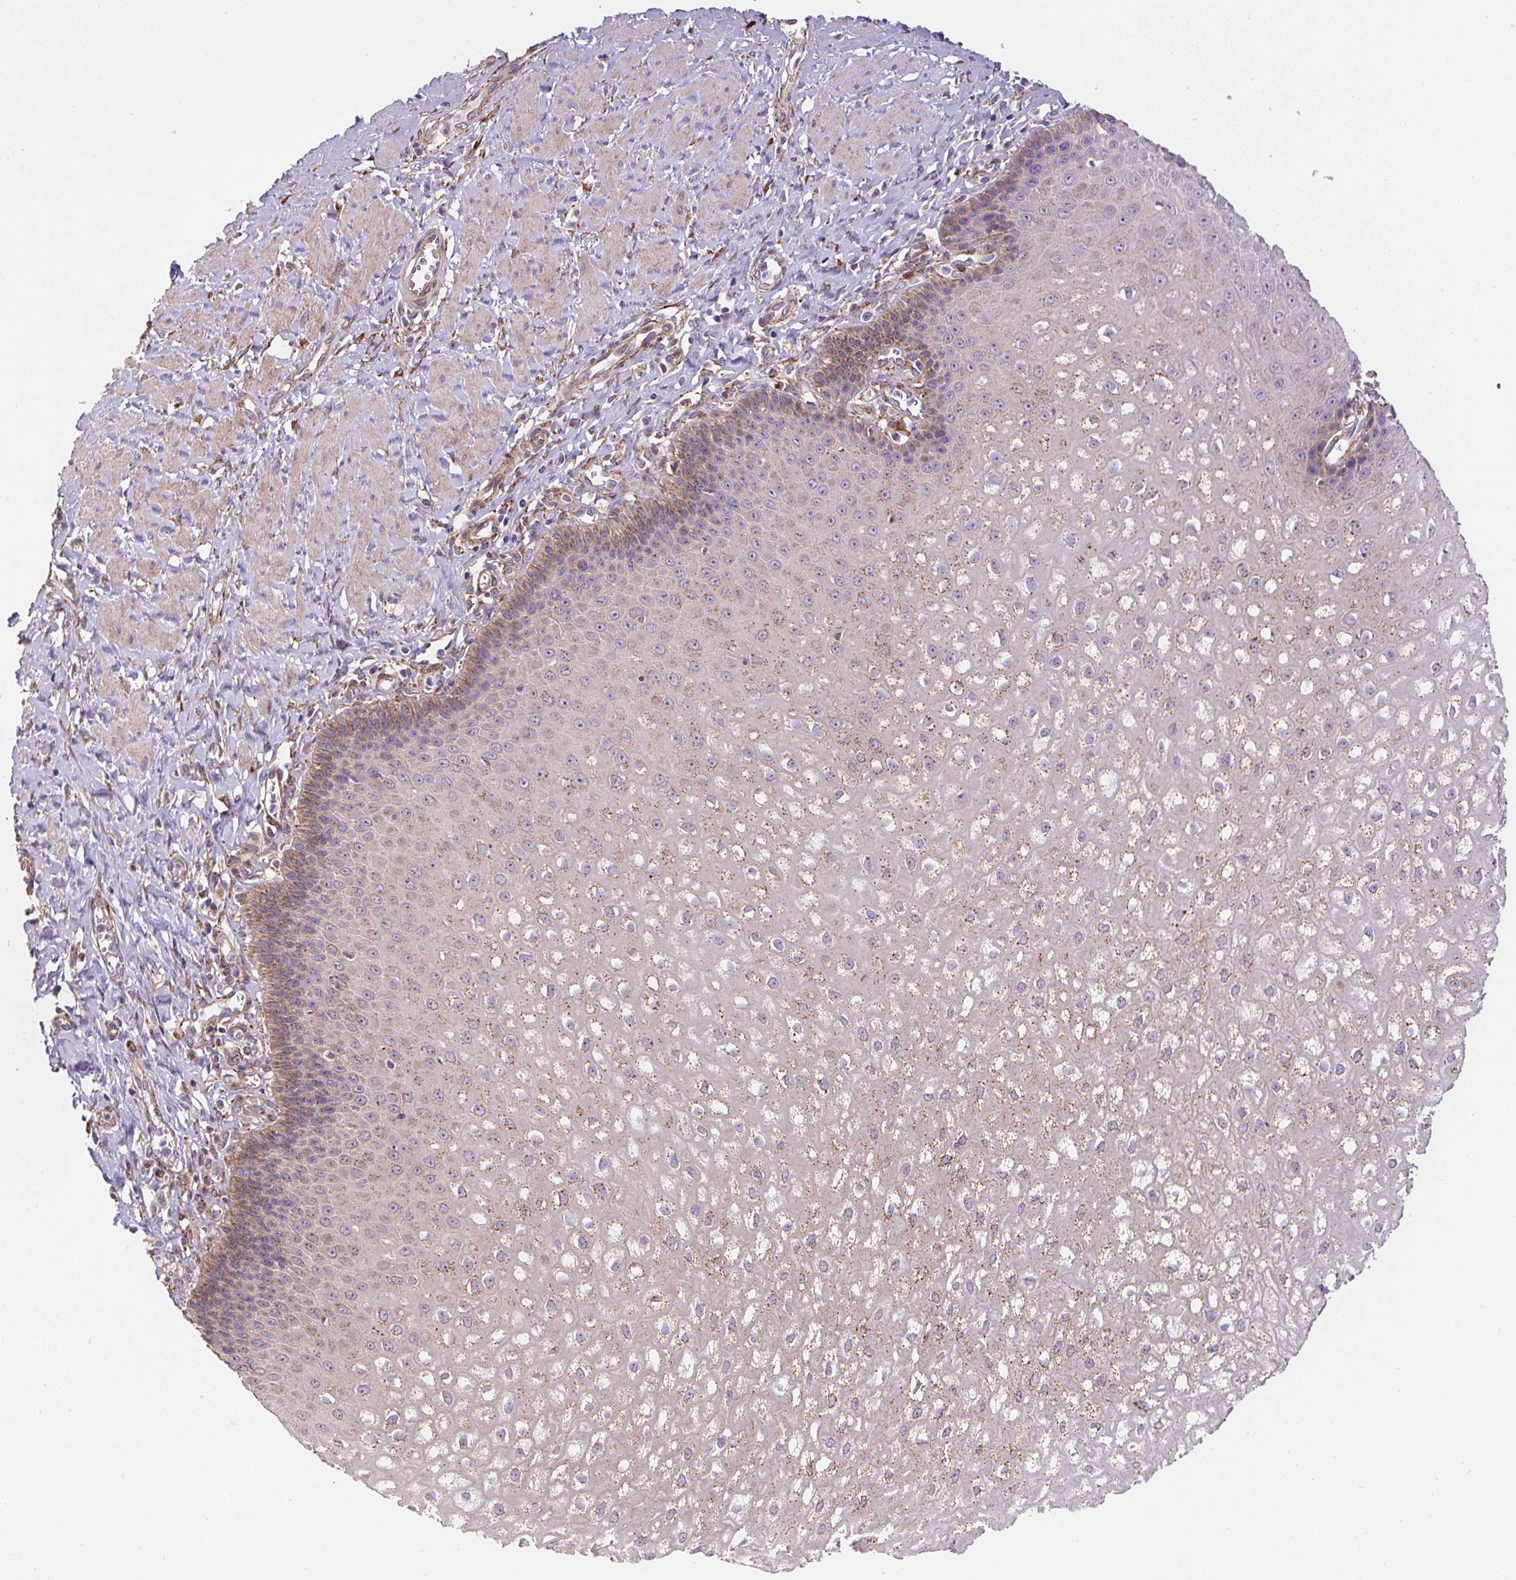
{"staining": {"intensity": "moderate", "quantity": "25%-75%", "location": "cytoplasmic/membranous"}, "tissue": "esophagus", "cell_type": "Squamous epithelial cells", "image_type": "normal", "snomed": [{"axis": "morphology", "description": "Normal tissue, NOS"}, {"axis": "topography", "description": "Esophagus"}], "caption": "This image reveals immunohistochemistry staining of normal esophagus, with medium moderate cytoplasmic/membranous positivity in approximately 25%-75% of squamous epithelial cells.", "gene": "RNF170", "patient": {"sex": "male", "age": 67}}